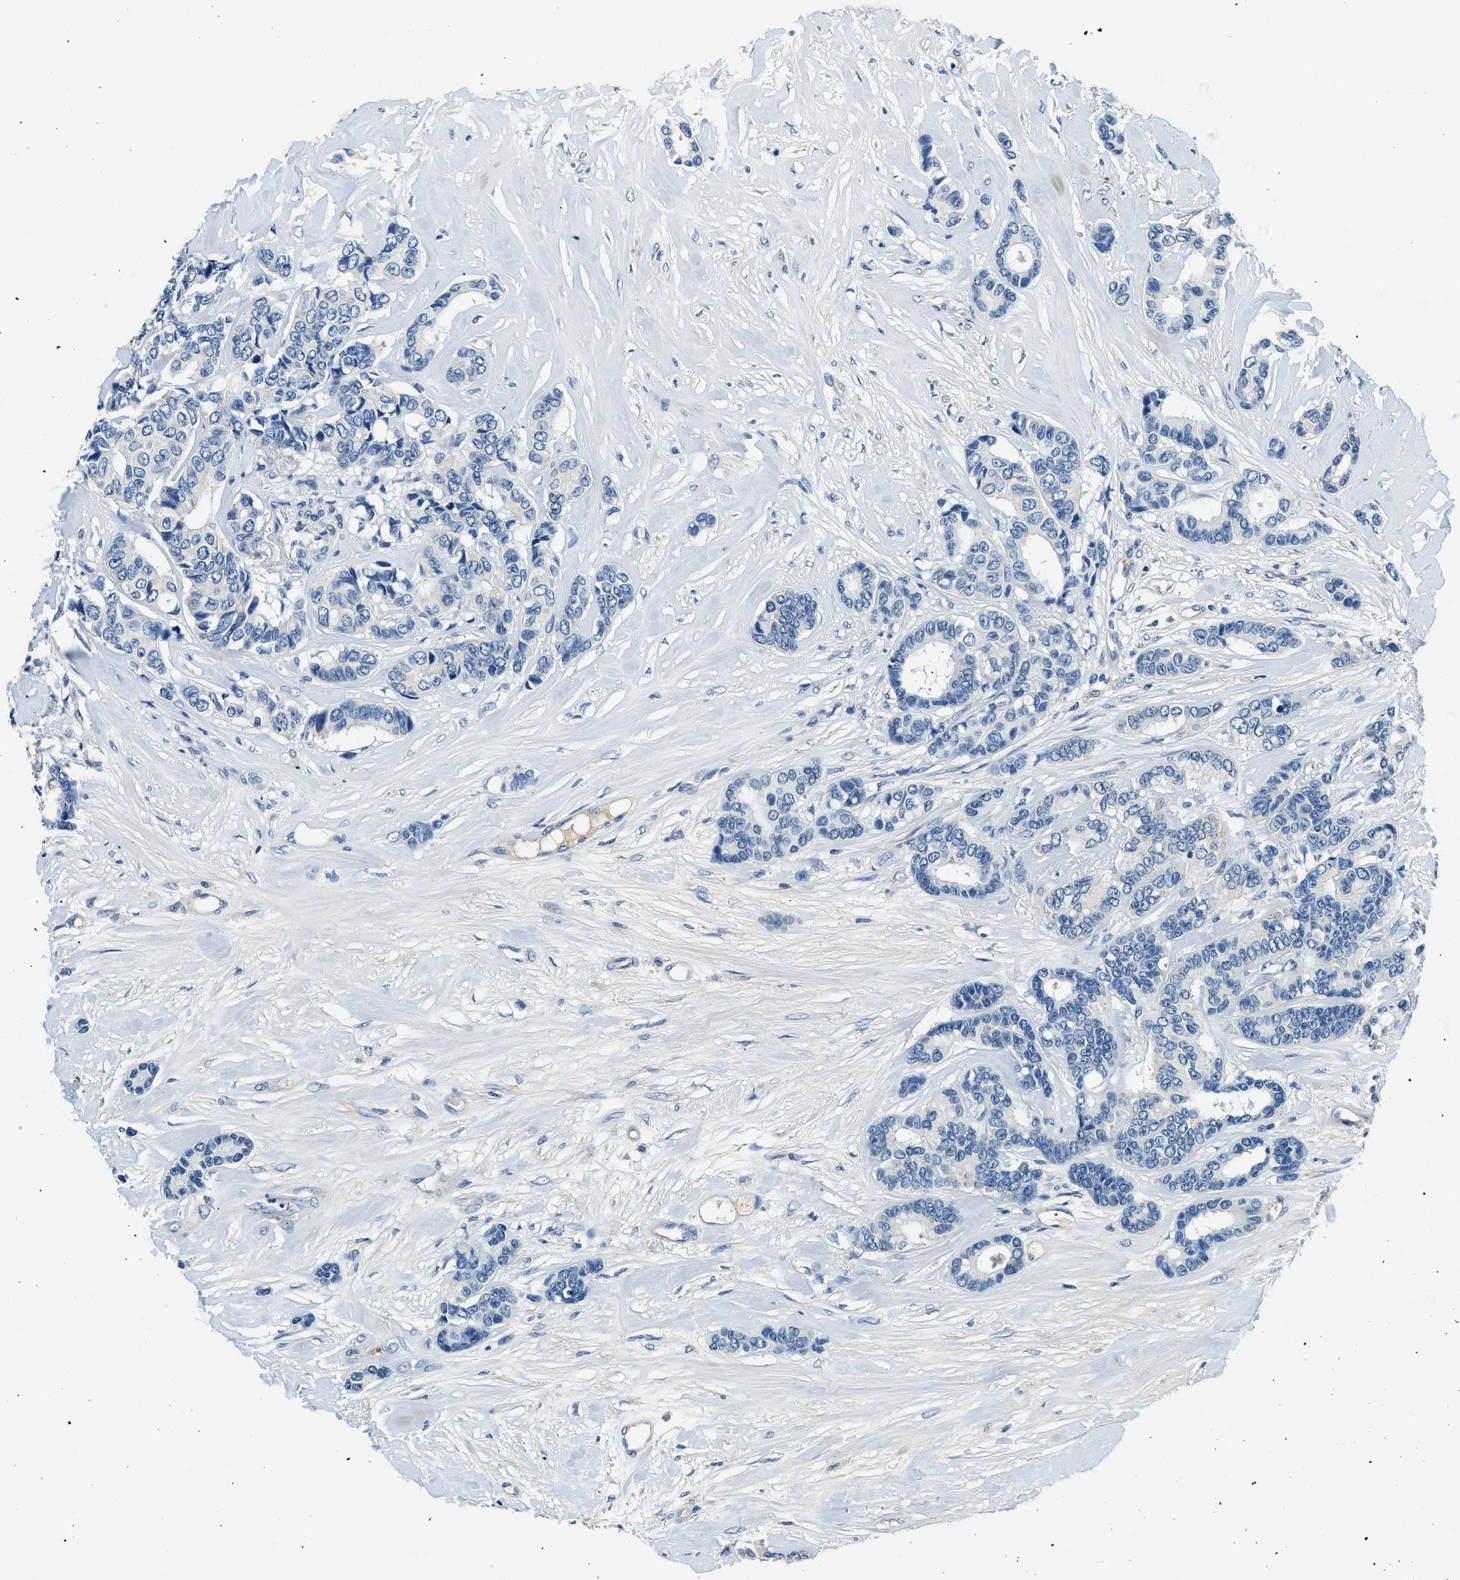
{"staining": {"intensity": "negative", "quantity": "none", "location": "none"}, "tissue": "breast cancer", "cell_type": "Tumor cells", "image_type": "cancer", "snomed": [{"axis": "morphology", "description": "Duct carcinoma"}, {"axis": "topography", "description": "Breast"}], "caption": "The image displays no significant expression in tumor cells of breast intraductal carcinoma.", "gene": "TMEM186", "patient": {"sex": "female", "age": 87}}